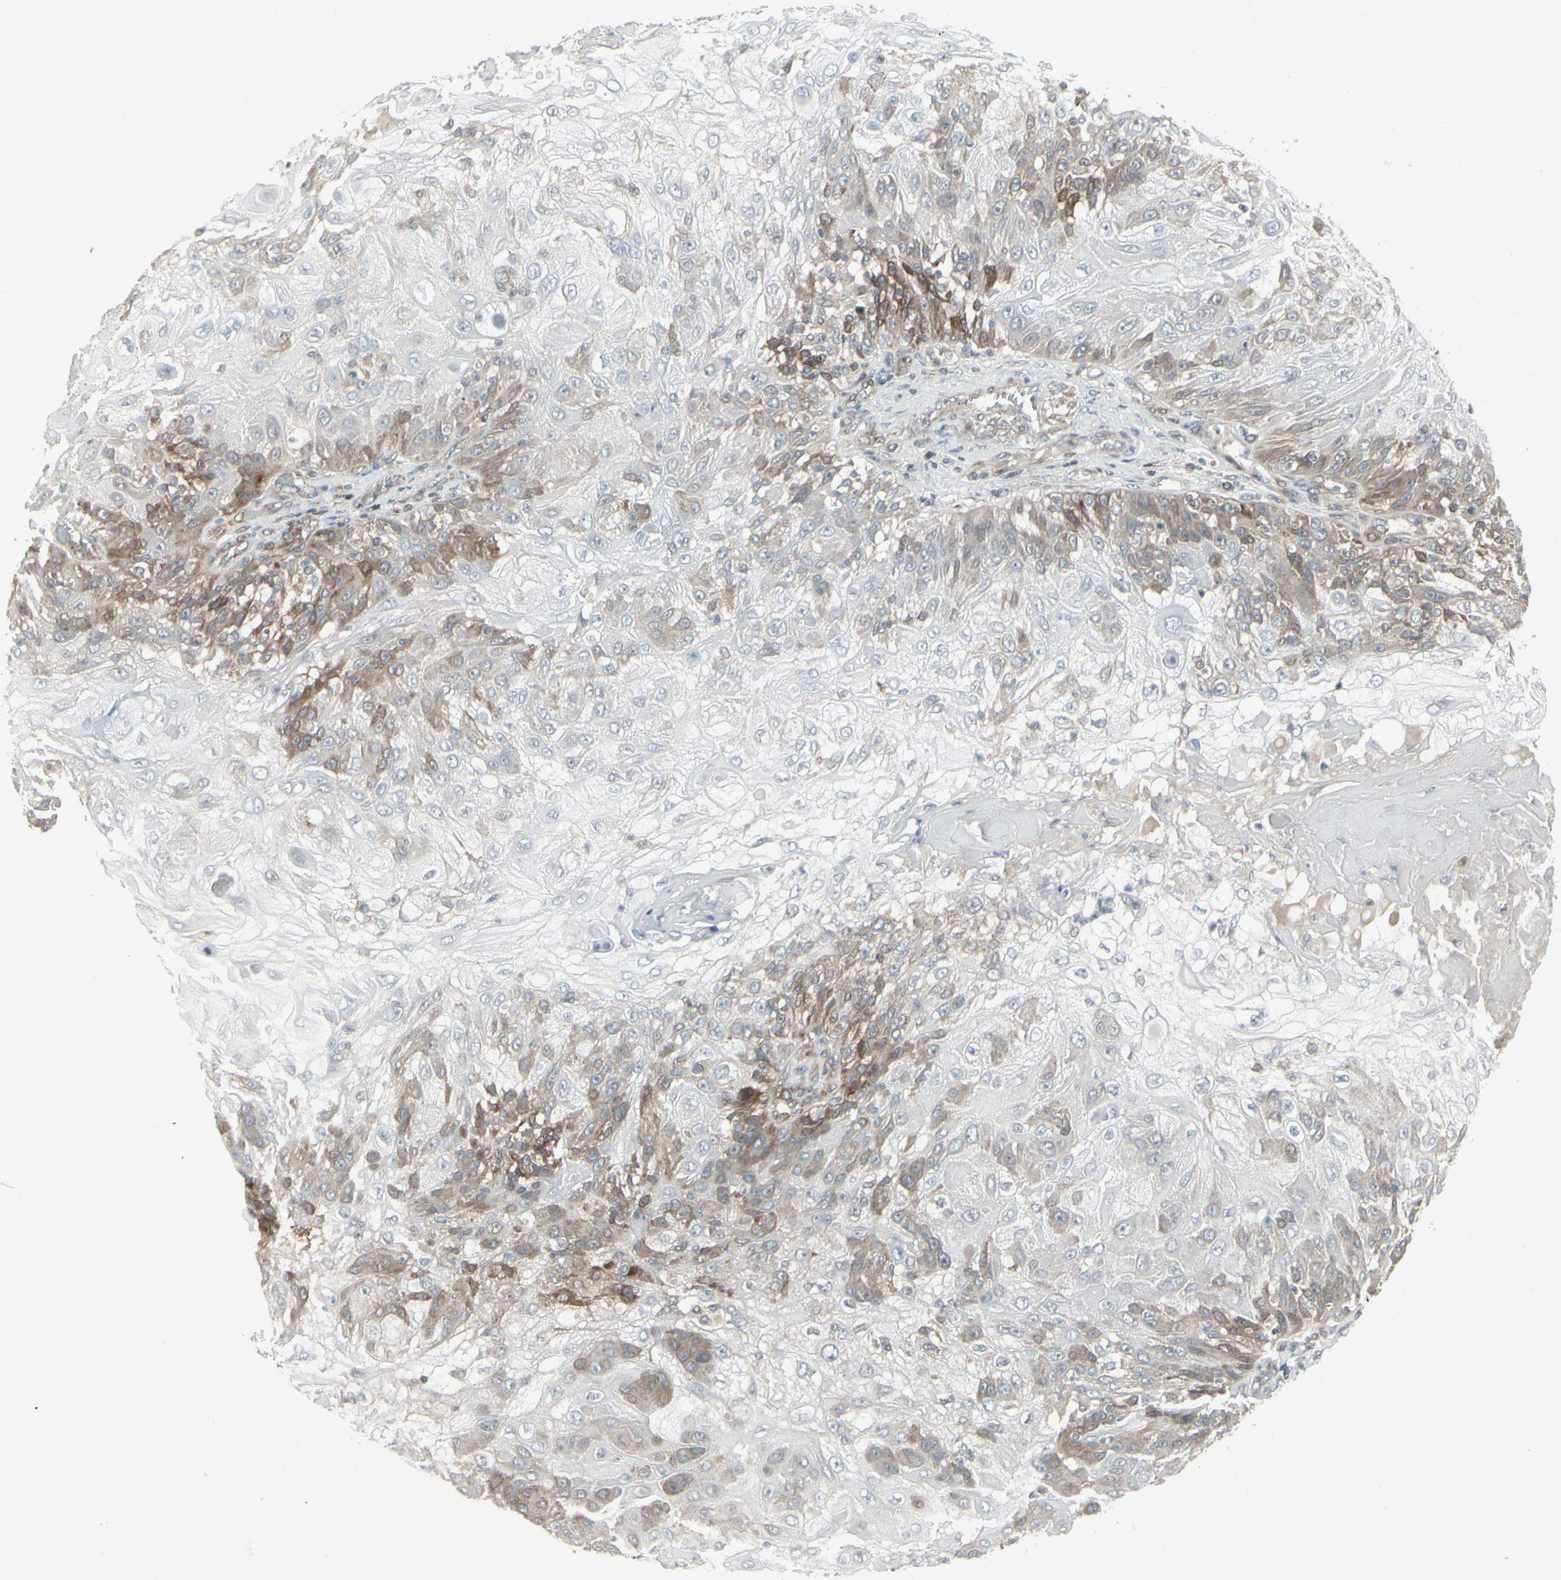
{"staining": {"intensity": "moderate", "quantity": "<25%", "location": "cytoplasmic/membranous"}, "tissue": "skin cancer", "cell_type": "Tumor cells", "image_type": "cancer", "snomed": [{"axis": "morphology", "description": "Normal tissue, NOS"}, {"axis": "morphology", "description": "Squamous cell carcinoma, NOS"}, {"axis": "topography", "description": "Skin"}], "caption": "Immunohistochemical staining of skin cancer demonstrates low levels of moderate cytoplasmic/membranous protein expression in about <25% of tumor cells. (brown staining indicates protein expression, while blue staining denotes nuclei).", "gene": "IGFBP6", "patient": {"sex": "female", "age": 83}}